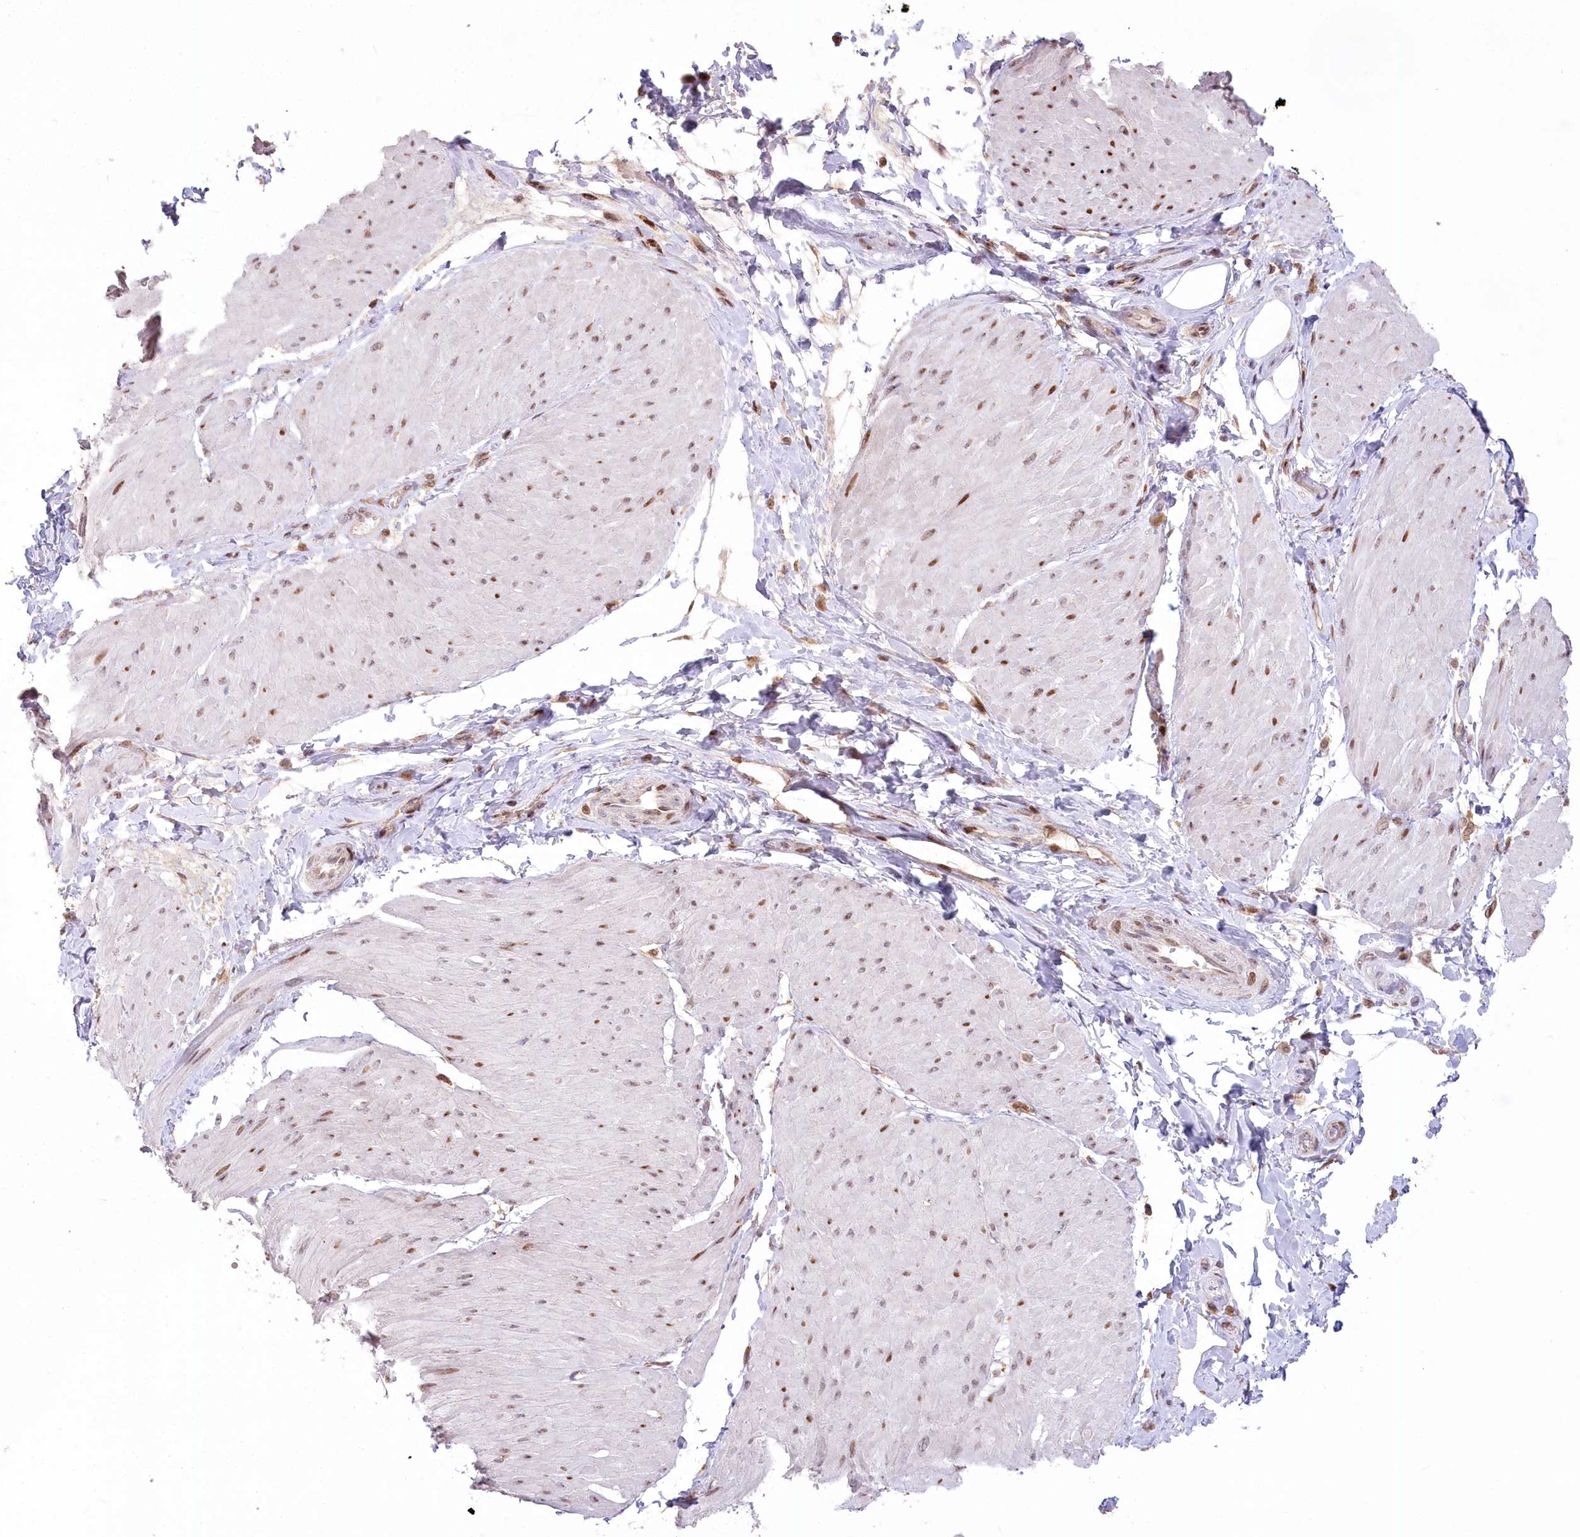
{"staining": {"intensity": "moderate", "quantity": "25%-75%", "location": "nuclear"}, "tissue": "smooth muscle", "cell_type": "Smooth muscle cells", "image_type": "normal", "snomed": [{"axis": "morphology", "description": "Urothelial carcinoma, High grade"}, {"axis": "topography", "description": "Urinary bladder"}], "caption": "DAB (3,3'-diaminobenzidine) immunohistochemical staining of benign smooth muscle exhibits moderate nuclear protein staining in approximately 25%-75% of smooth muscle cells. The staining is performed using DAB brown chromogen to label protein expression. The nuclei are counter-stained blue using hematoxylin.", "gene": "PYURF", "patient": {"sex": "male", "age": 46}}